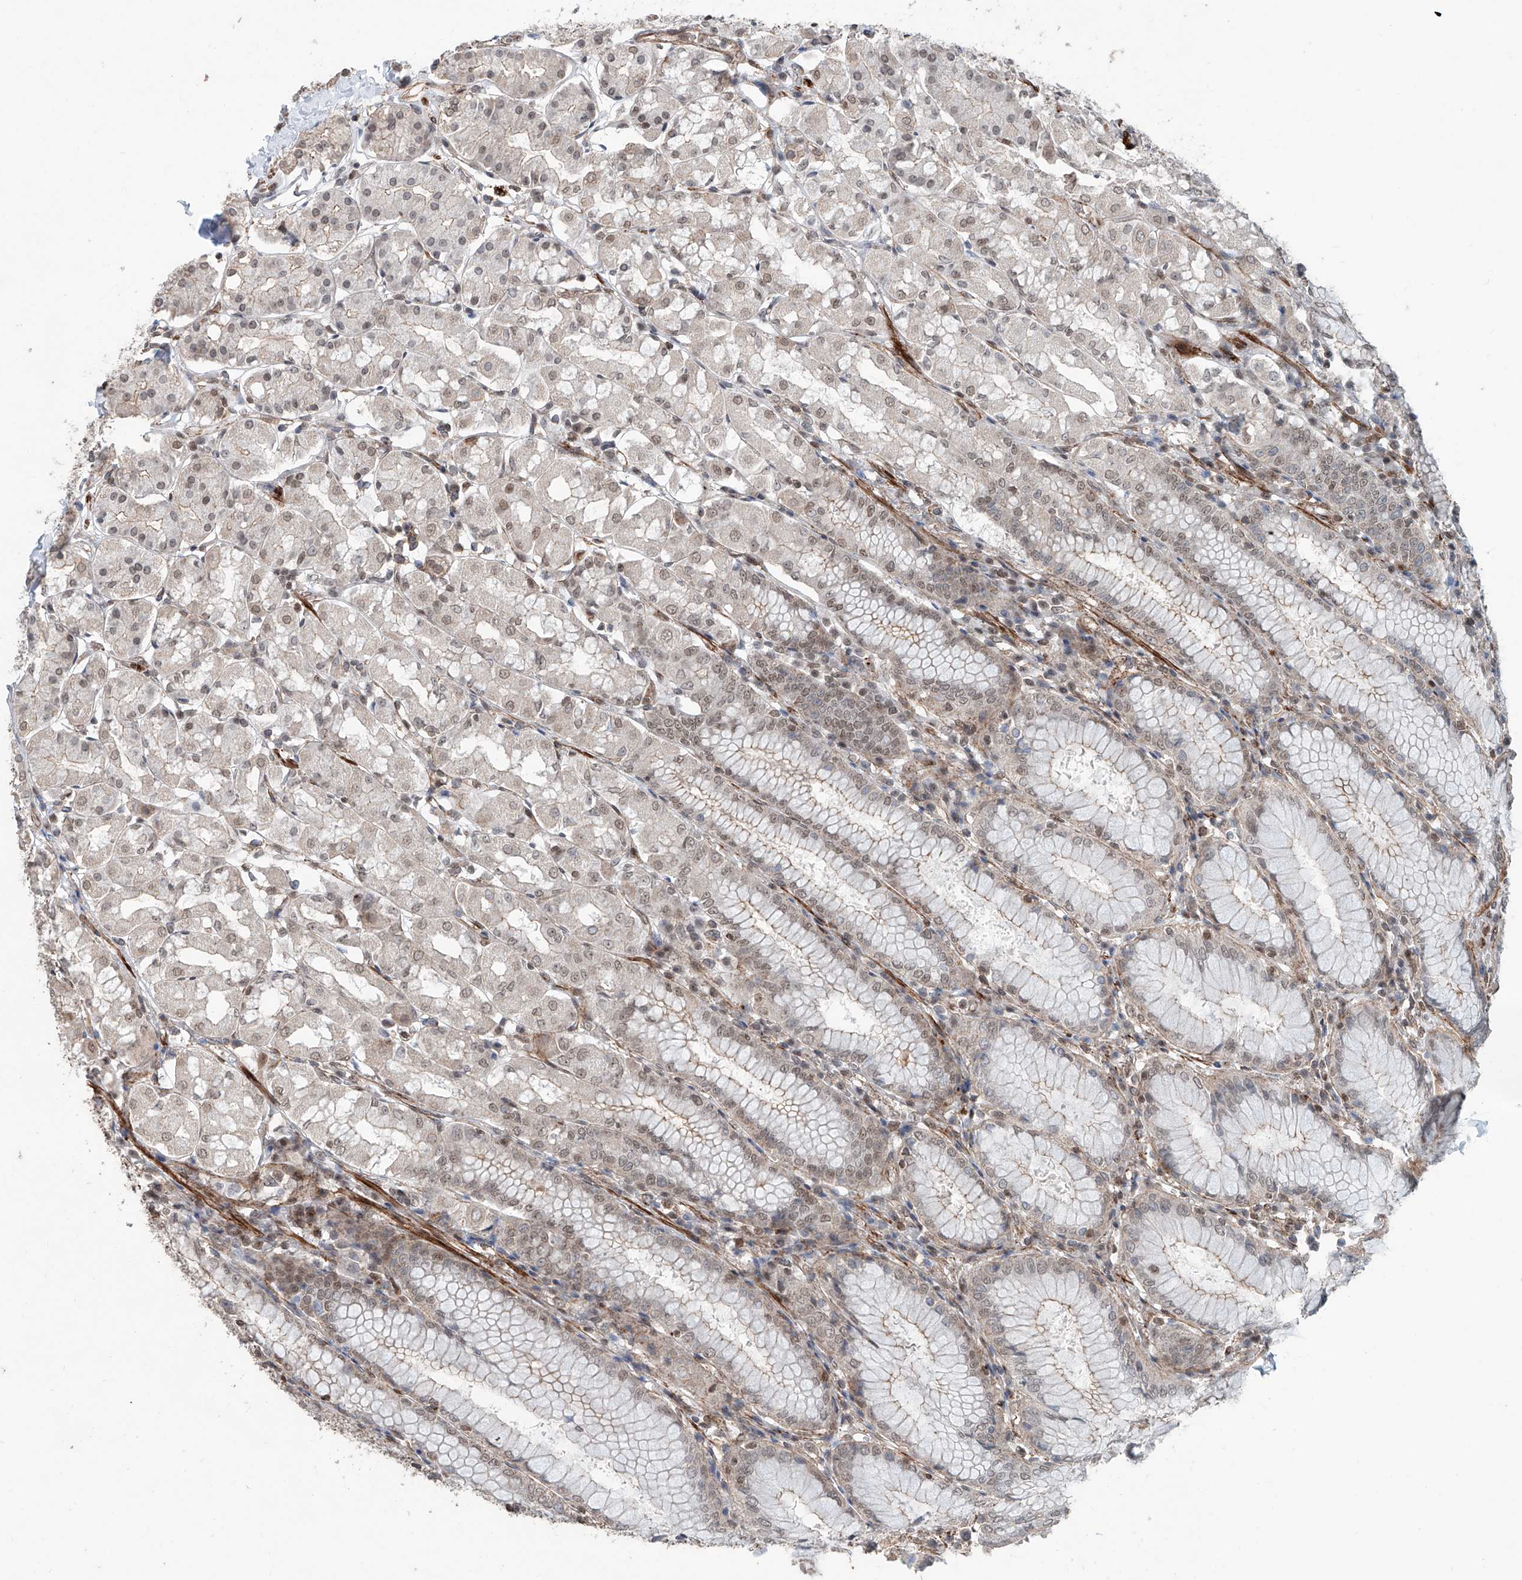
{"staining": {"intensity": "weak", "quantity": "25%-75%", "location": "nuclear"}, "tissue": "stomach", "cell_type": "Glandular cells", "image_type": "normal", "snomed": [{"axis": "morphology", "description": "Normal tissue, NOS"}, {"axis": "topography", "description": "Stomach, lower"}], "caption": "The immunohistochemical stain highlights weak nuclear positivity in glandular cells of normal stomach.", "gene": "SDE2", "patient": {"sex": "female", "age": 56}}